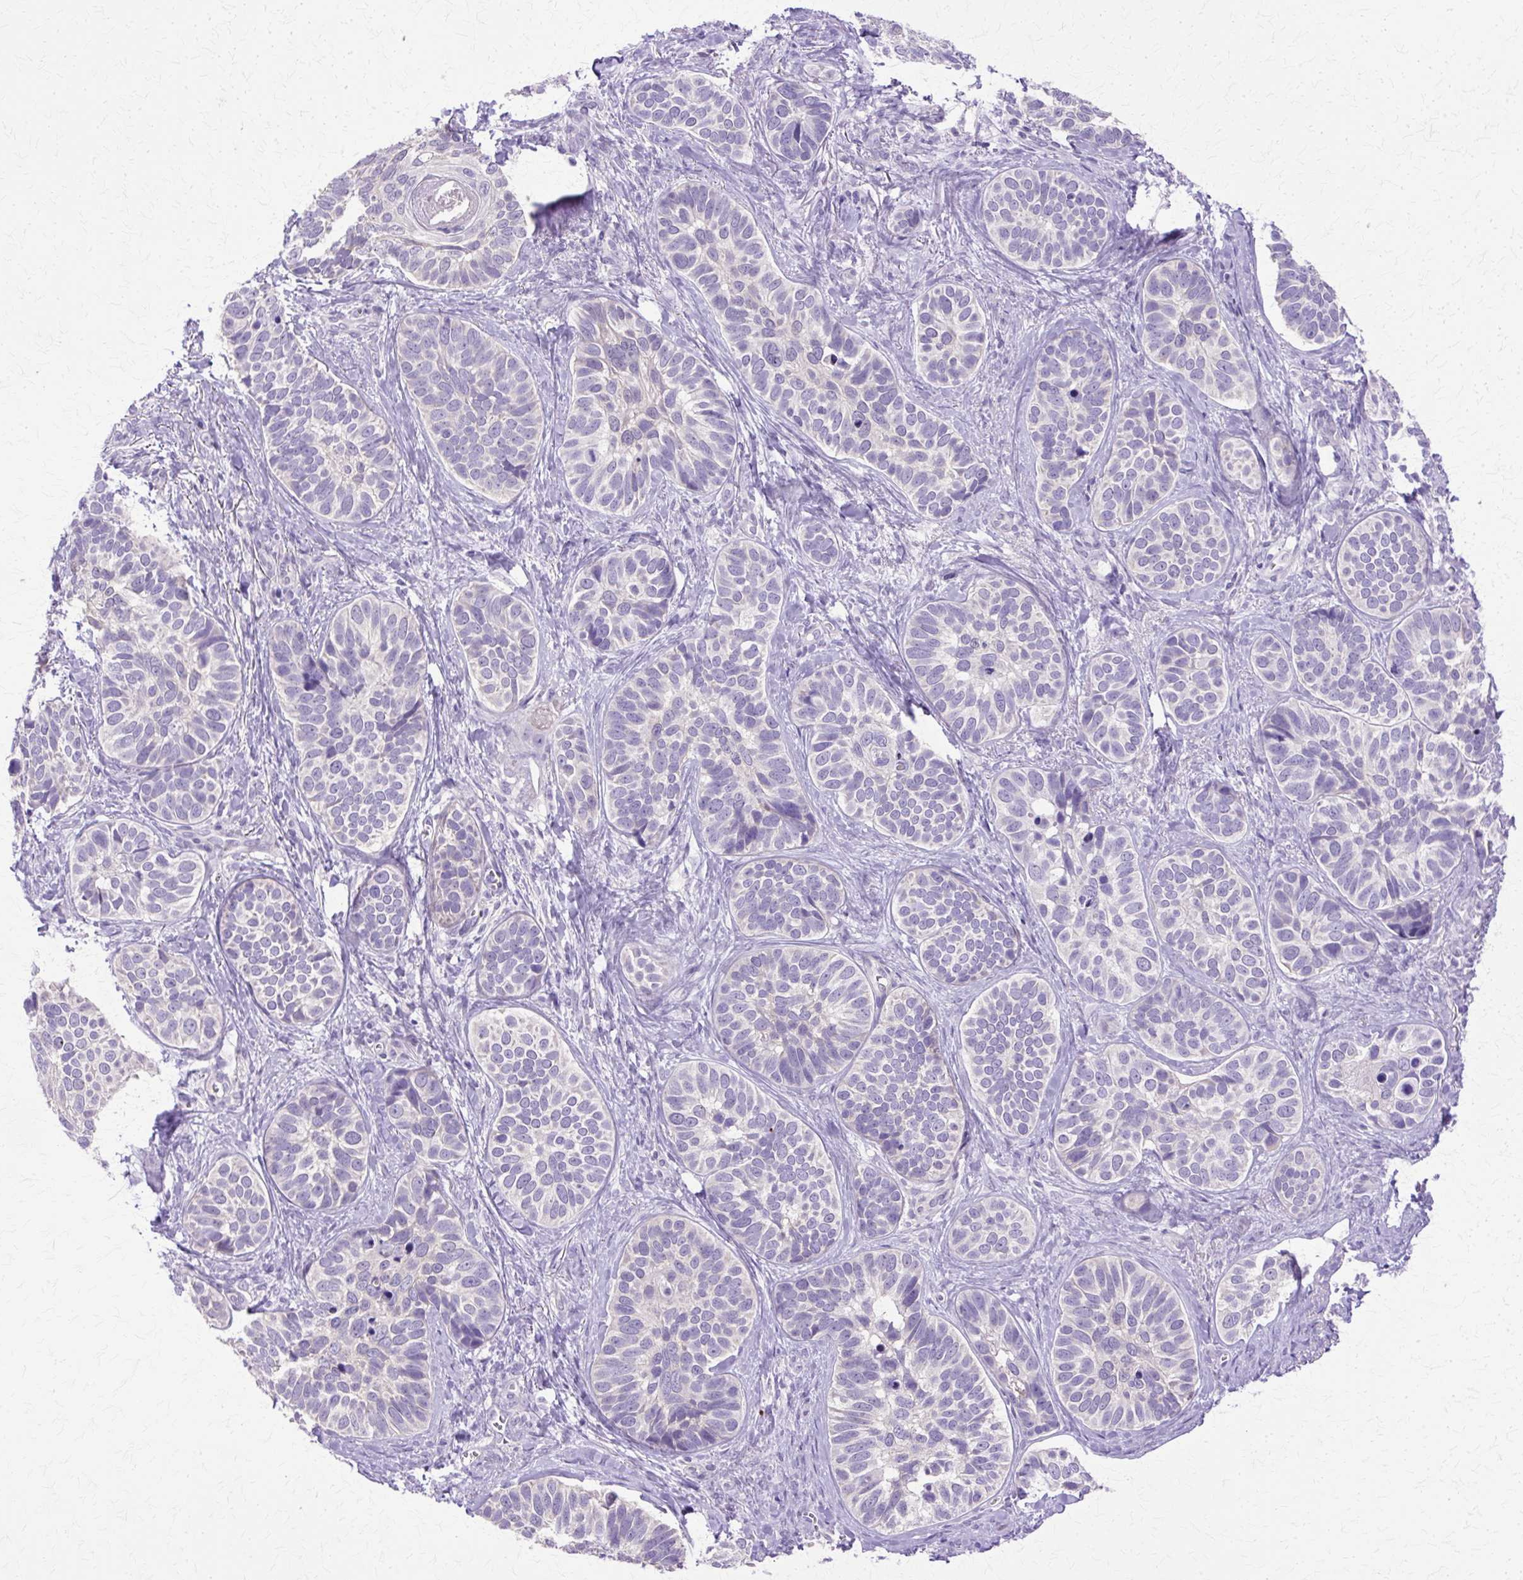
{"staining": {"intensity": "negative", "quantity": "none", "location": "none"}, "tissue": "skin cancer", "cell_type": "Tumor cells", "image_type": "cancer", "snomed": [{"axis": "morphology", "description": "Basal cell carcinoma"}, {"axis": "topography", "description": "Skin"}], "caption": "Photomicrograph shows no significant protein expression in tumor cells of skin cancer (basal cell carcinoma).", "gene": "HSPA8", "patient": {"sex": "male", "age": 62}}